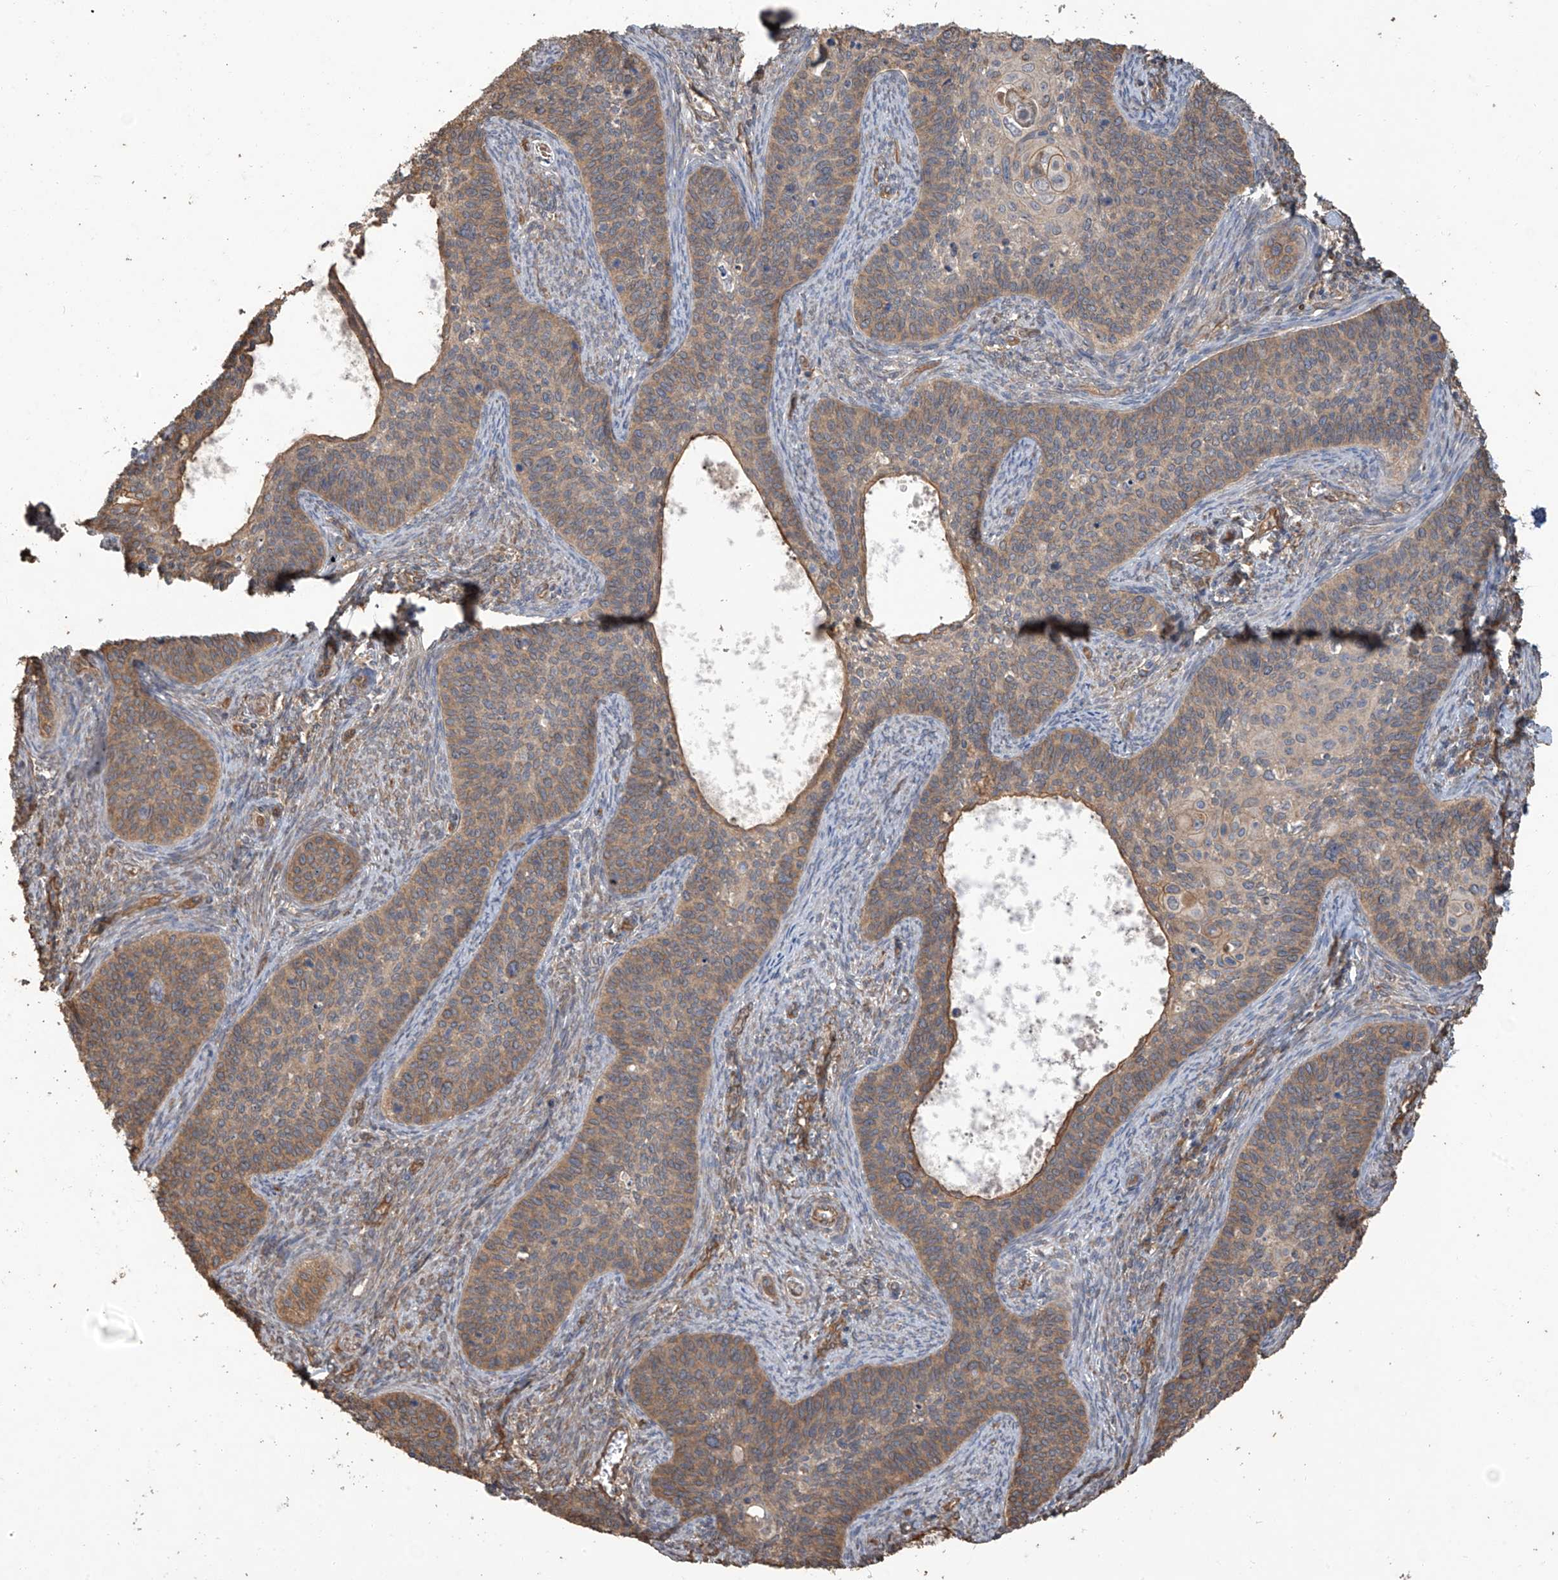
{"staining": {"intensity": "moderate", "quantity": "25%-75%", "location": "cytoplasmic/membranous"}, "tissue": "cervical cancer", "cell_type": "Tumor cells", "image_type": "cancer", "snomed": [{"axis": "morphology", "description": "Squamous cell carcinoma, NOS"}, {"axis": "topography", "description": "Cervix"}], "caption": "Approximately 25%-75% of tumor cells in squamous cell carcinoma (cervical) demonstrate moderate cytoplasmic/membranous protein positivity as visualized by brown immunohistochemical staining.", "gene": "AGBL5", "patient": {"sex": "female", "age": 33}}